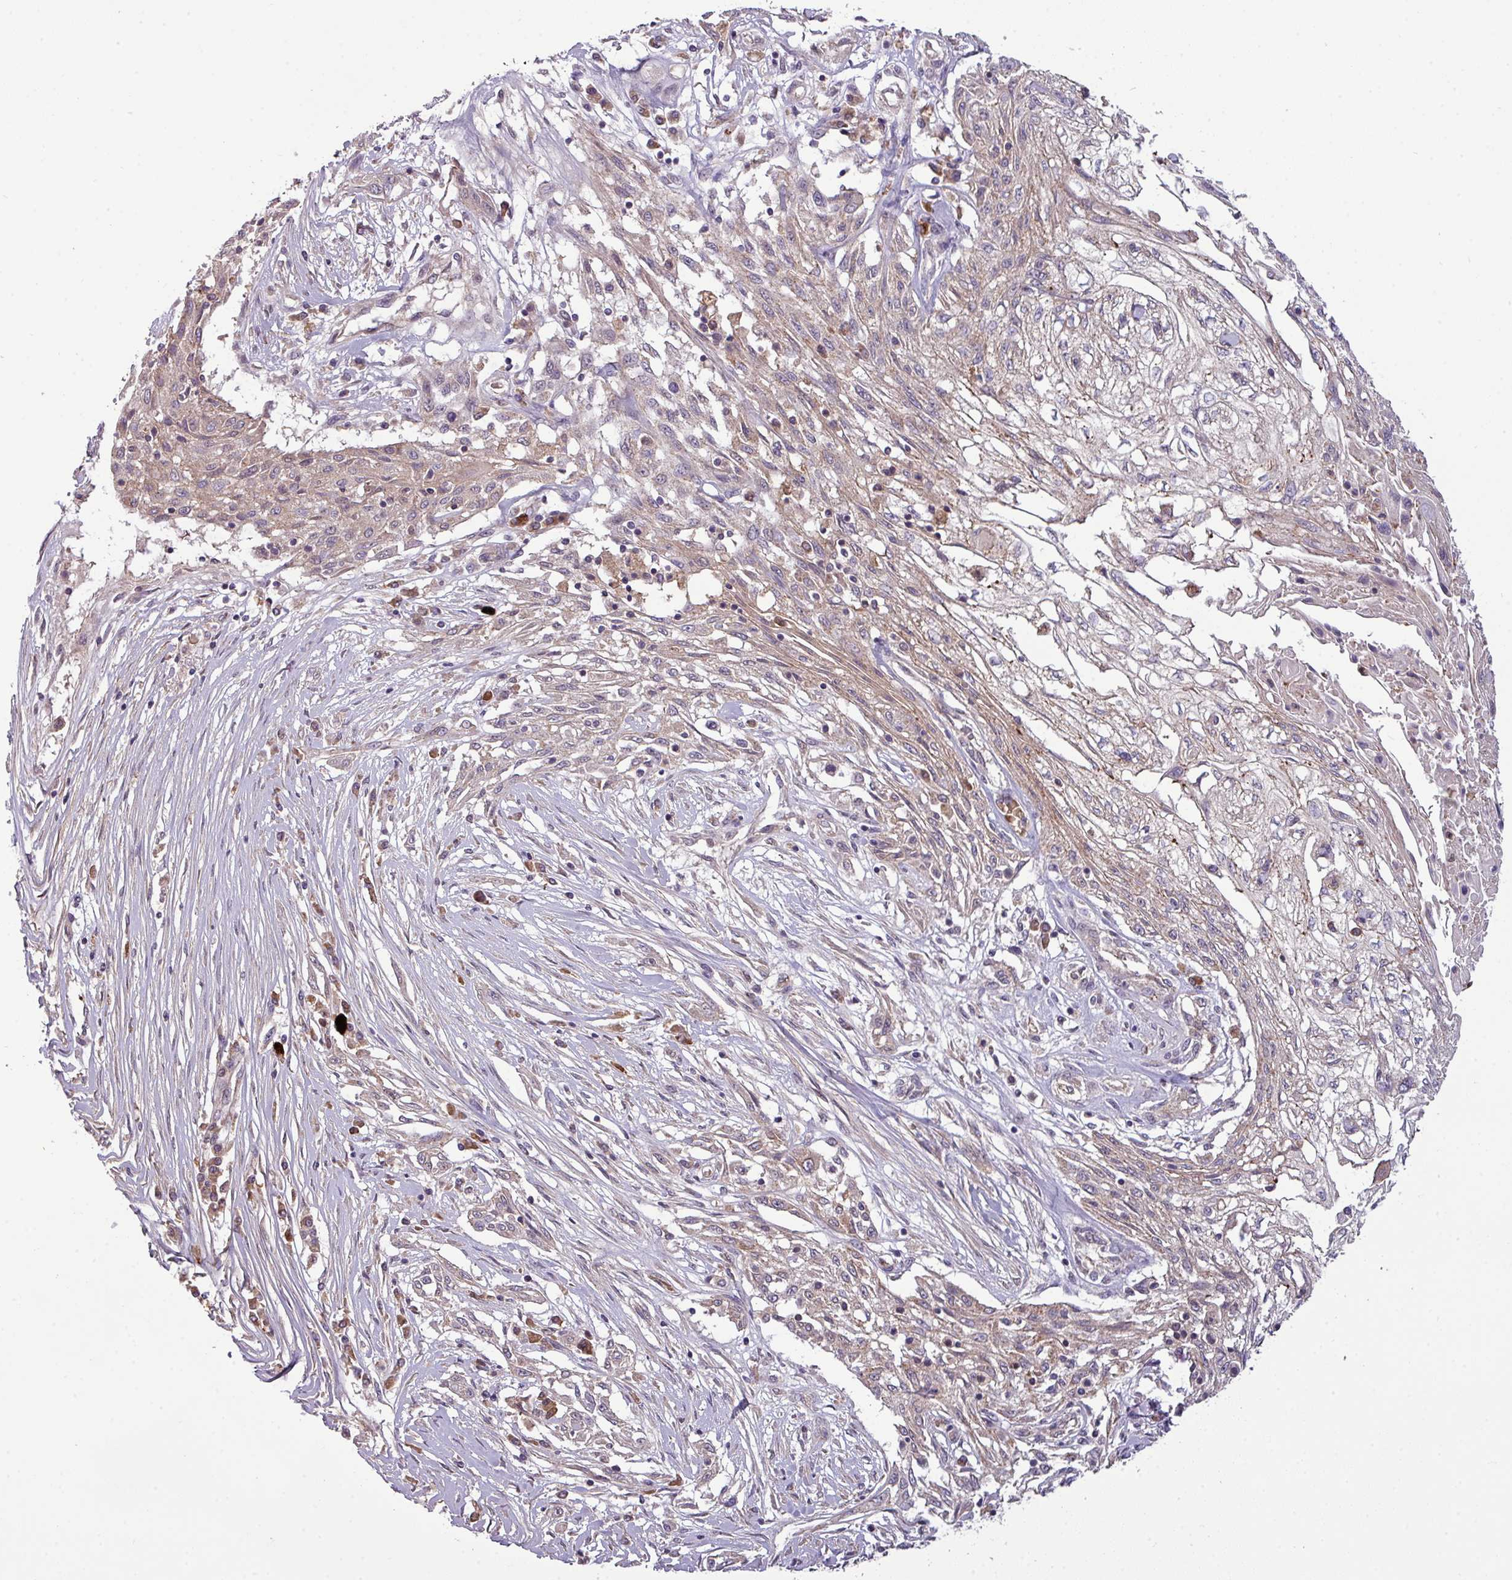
{"staining": {"intensity": "weak", "quantity": "<25%", "location": "cytoplasmic/membranous"}, "tissue": "skin cancer", "cell_type": "Tumor cells", "image_type": "cancer", "snomed": [{"axis": "morphology", "description": "Squamous cell carcinoma, NOS"}, {"axis": "morphology", "description": "Squamous cell carcinoma, metastatic, NOS"}, {"axis": "topography", "description": "Skin"}, {"axis": "topography", "description": "Lymph node"}], "caption": "Immunohistochemistry of squamous cell carcinoma (skin) shows no expression in tumor cells.", "gene": "PAPLN", "patient": {"sex": "male", "age": 75}}